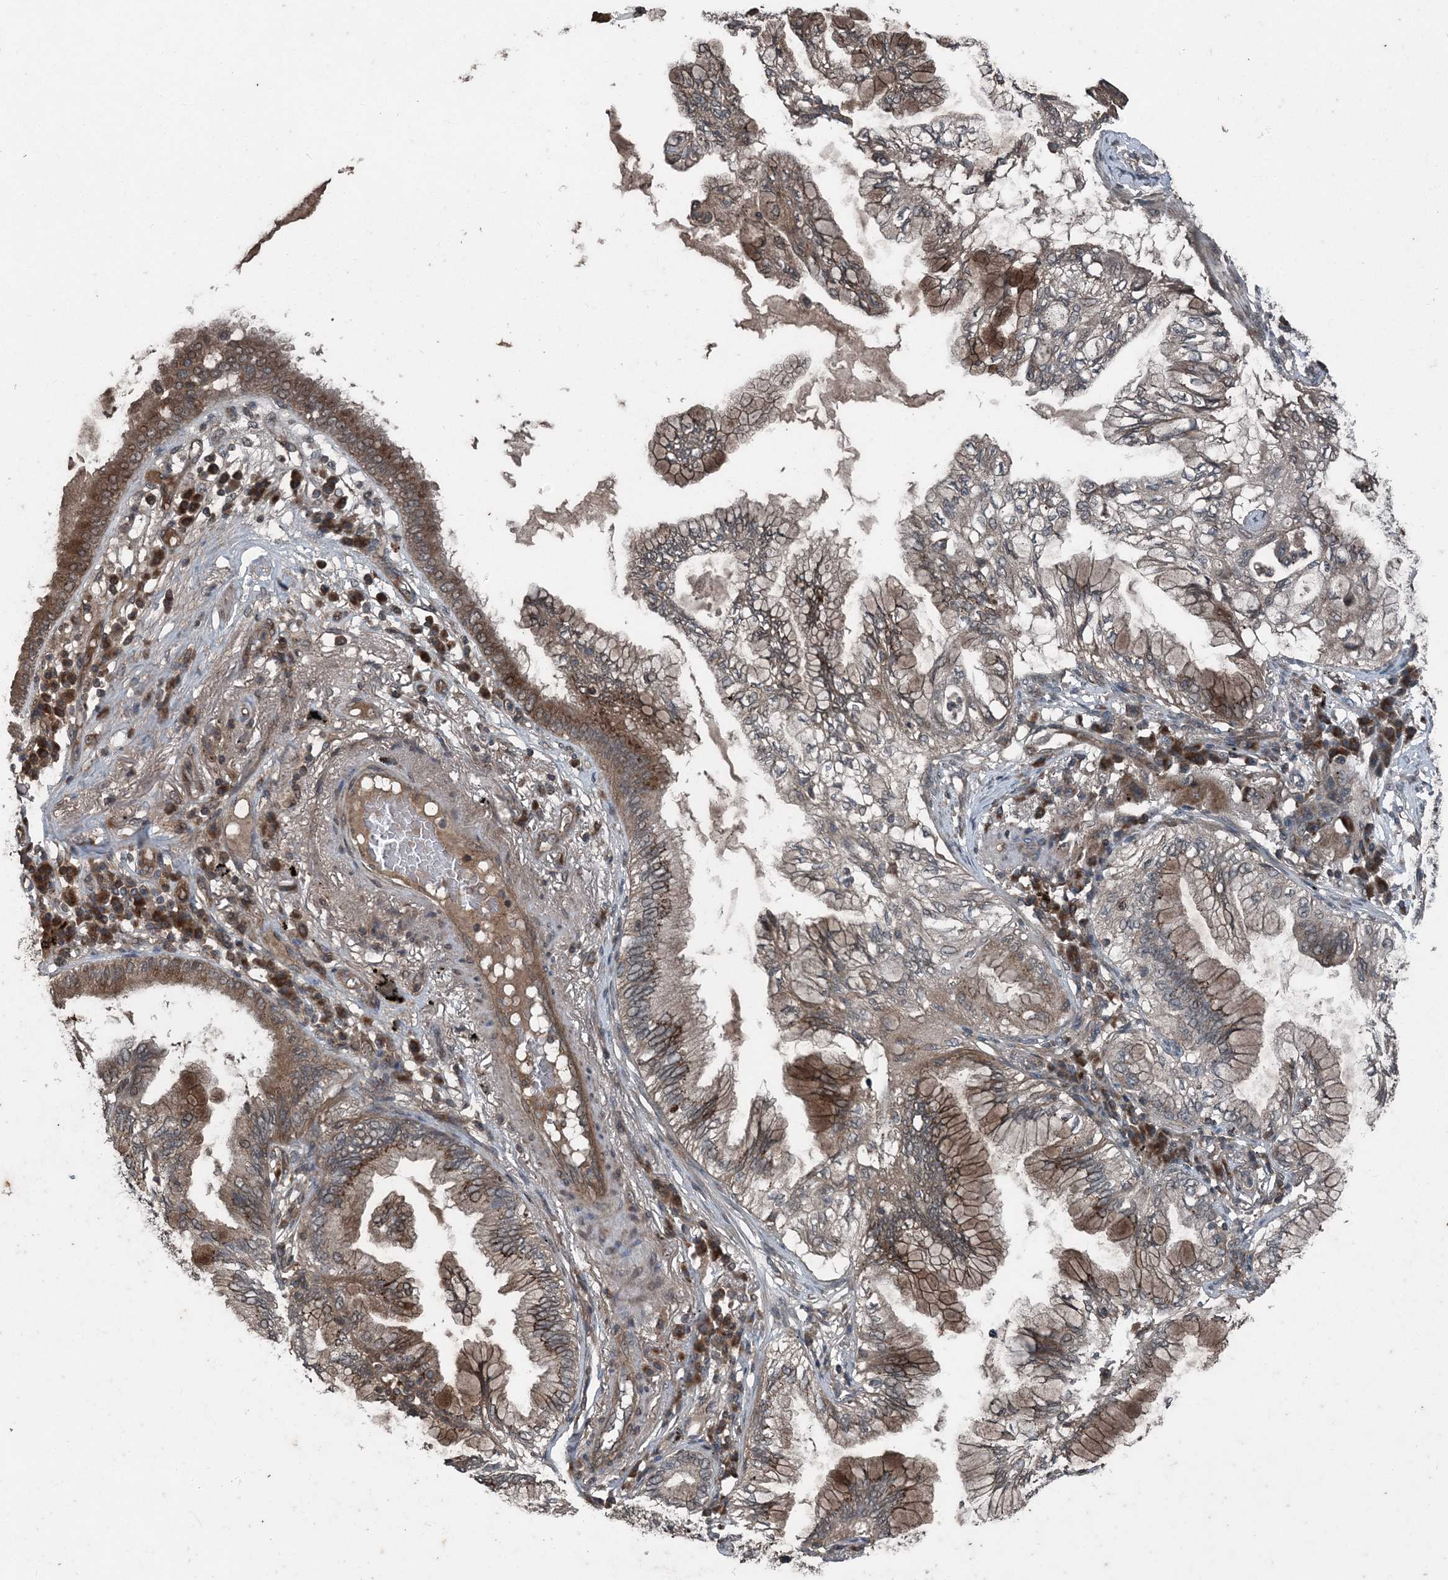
{"staining": {"intensity": "moderate", "quantity": "25%-75%", "location": "cytoplasmic/membranous"}, "tissue": "lung cancer", "cell_type": "Tumor cells", "image_type": "cancer", "snomed": [{"axis": "morphology", "description": "Normal tissue, NOS"}, {"axis": "morphology", "description": "Adenocarcinoma, NOS"}, {"axis": "topography", "description": "Bronchus"}, {"axis": "topography", "description": "Lung"}], "caption": "Lung cancer (adenocarcinoma) was stained to show a protein in brown. There is medium levels of moderate cytoplasmic/membranous staining in approximately 25%-75% of tumor cells.", "gene": "CFL1", "patient": {"sex": "female", "age": 70}}